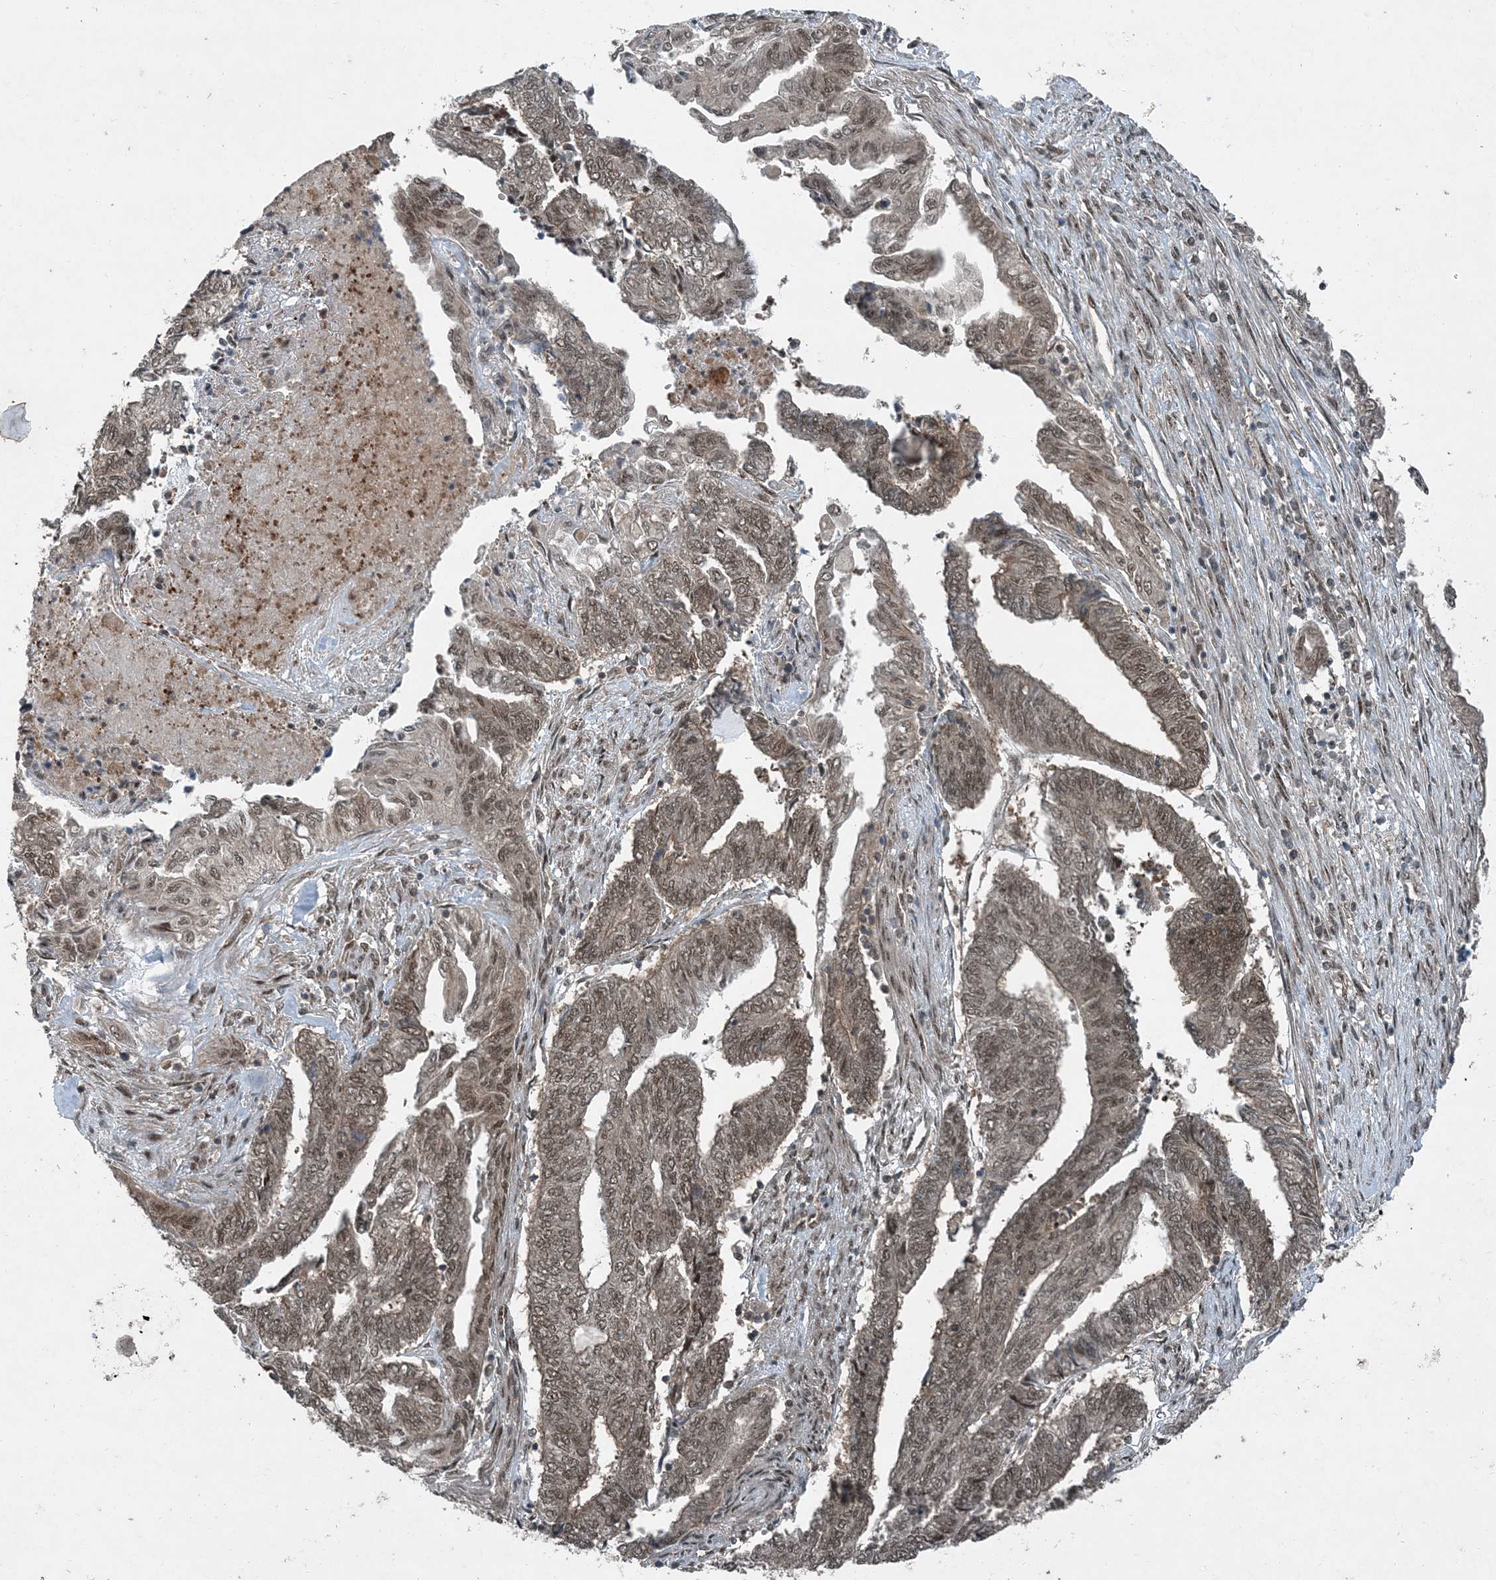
{"staining": {"intensity": "moderate", "quantity": ">75%", "location": "nuclear"}, "tissue": "endometrial cancer", "cell_type": "Tumor cells", "image_type": "cancer", "snomed": [{"axis": "morphology", "description": "Adenocarcinoma, NOS"}, {"axis": "topography", "description": "Uterus"}, {"axis": "topography", "description": "Endometrium"}], "caption": "Protein analysis of endometrial cancer (adenocarcinoma) tissue shows moderate nuclear expression in about >75% of tumor cells.", "gene": "COPS7B", "patient": {"sex": "female", "age": 70}}